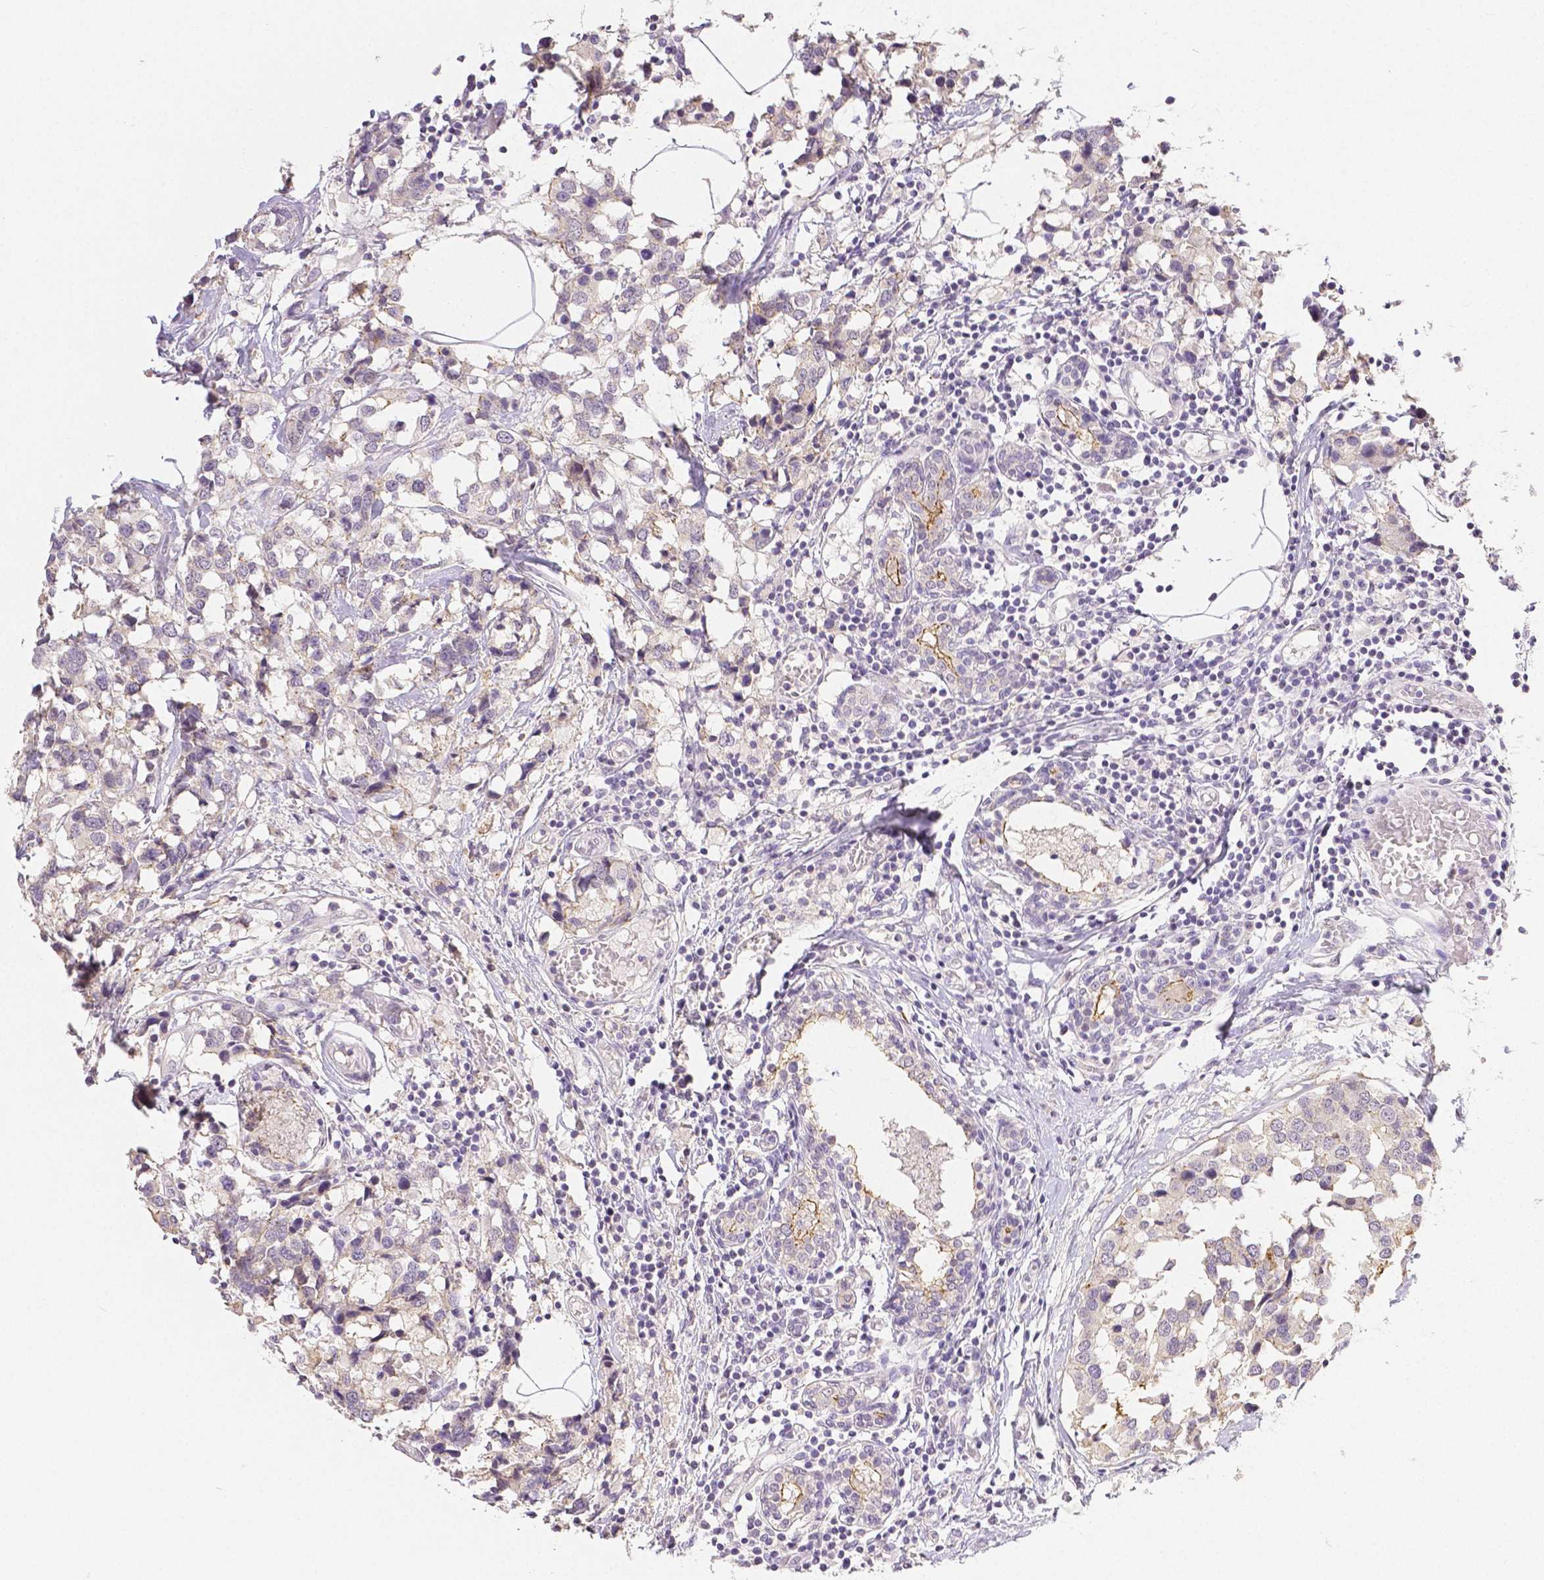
{"staining": {"intensity": "weak", "quantity": "25%-75%", "location": "cytoplasmic/membranous"}, "tissue": "breast cancer", "cell_type": "Tumor cells", "image_type": "cancer", "snomed": [{"axis": "morphology", "description": "Lobular carcinoma"}, {"axis": "topography", "description": "Breast"}], "caption": "A histopathology image of human breast cancer (lobular carcinoma) stained for a protein reveals weak cytoplasmic/membranous brown staining in tumor cells.", "gene": "OCLN", "patient": {"sex": "female", "age": 59}}